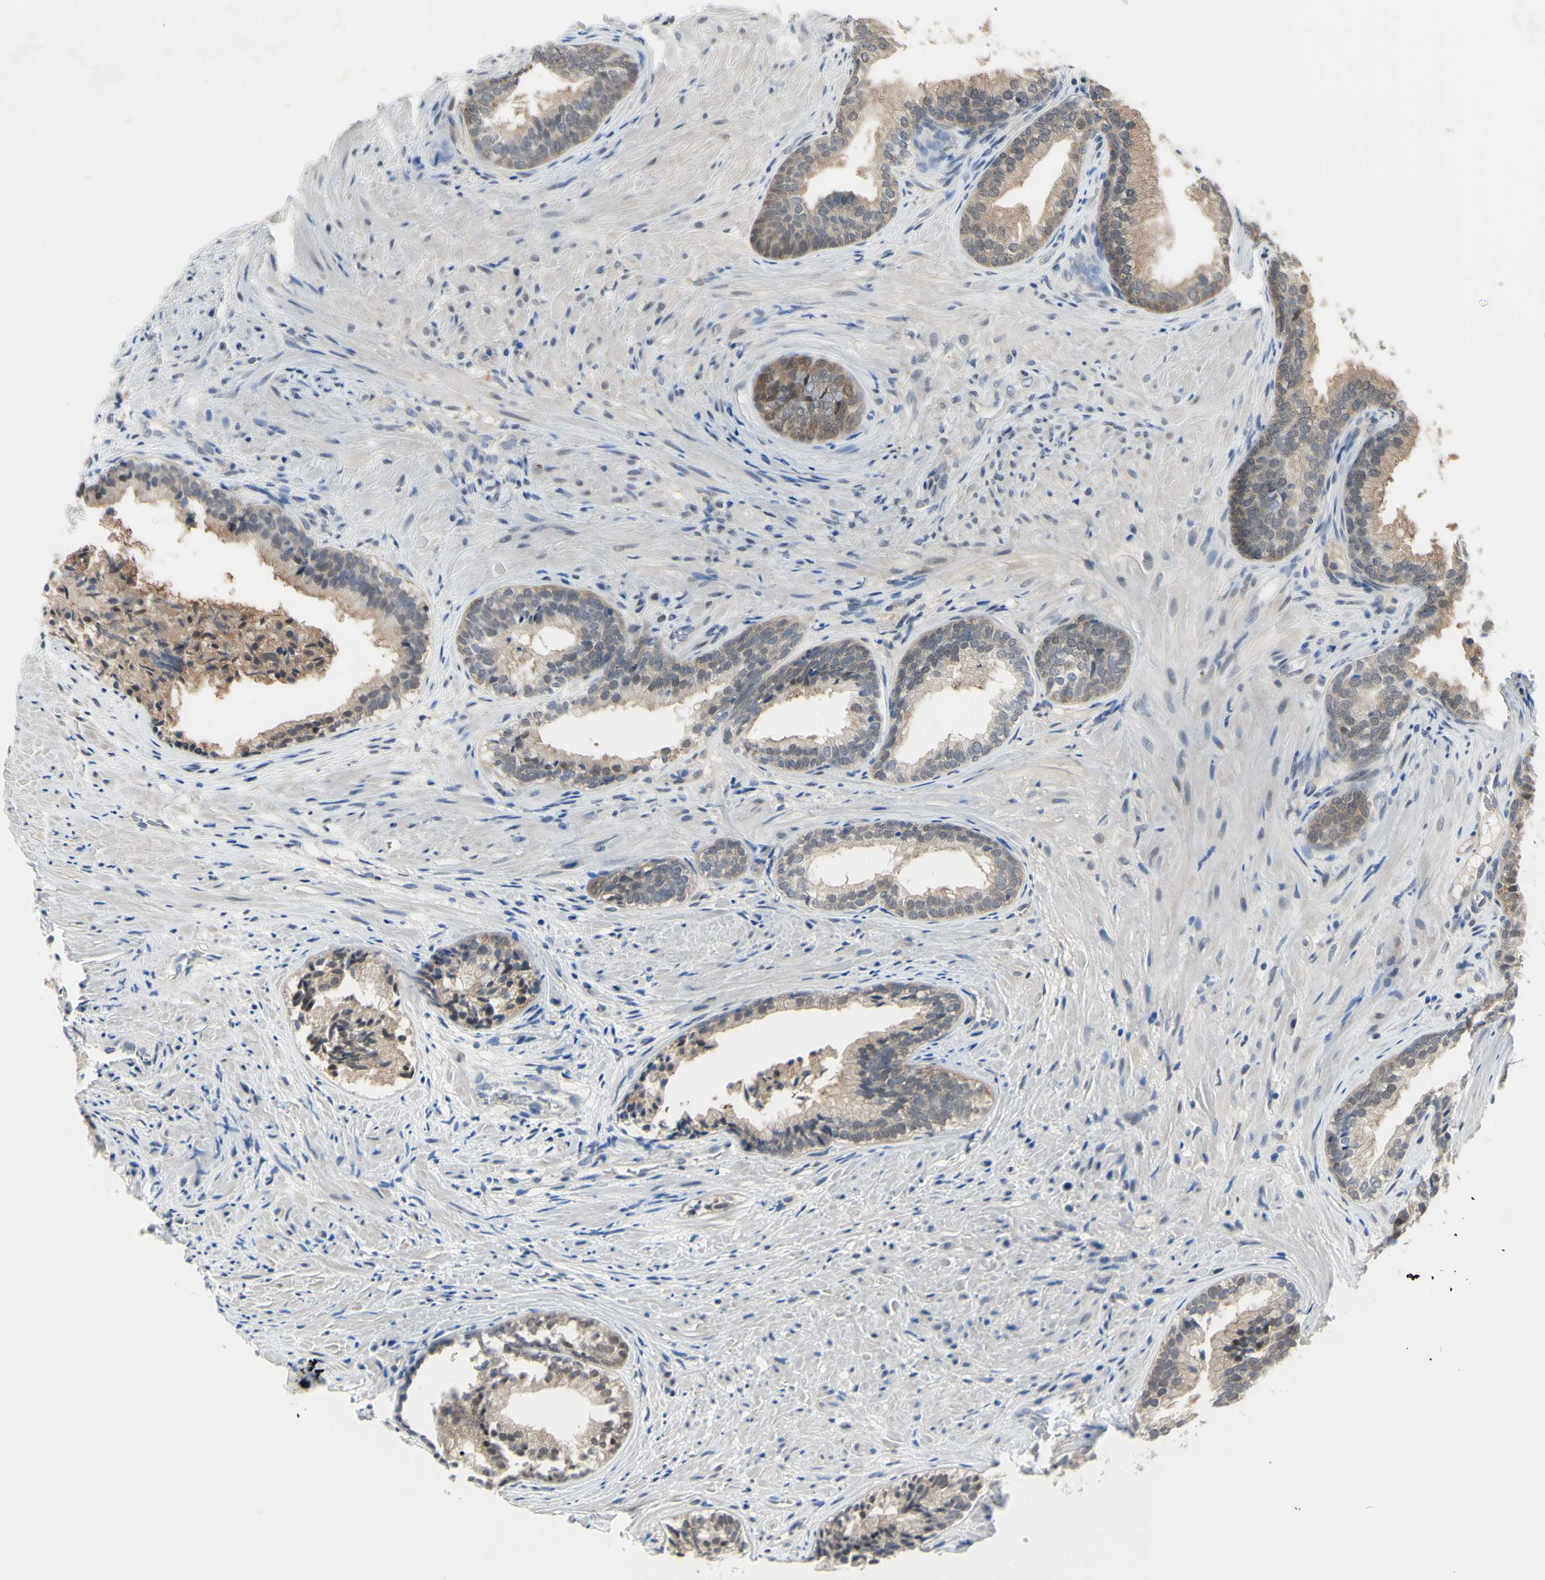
{"staining": {"intensity": "weak", "quantity": "25%-75%", "location": "cytoplasmic/membranous"}, "tissue": "prostate", "cell_type": "Glandular cells", "image_type": "normal", "snomed": [{"axis": "morphology", "description": "Normal tissue, NOS"}, {"axis": "topography", "description": "Prostate"}], "caption": "This is an image of immunohistochemistry staining of normal prostate, which shows weak staining in the cytoplasmic/membranous of glandular cells.", "gene": "HSPA4", "patient": {"sex": "male", "age": 76}}